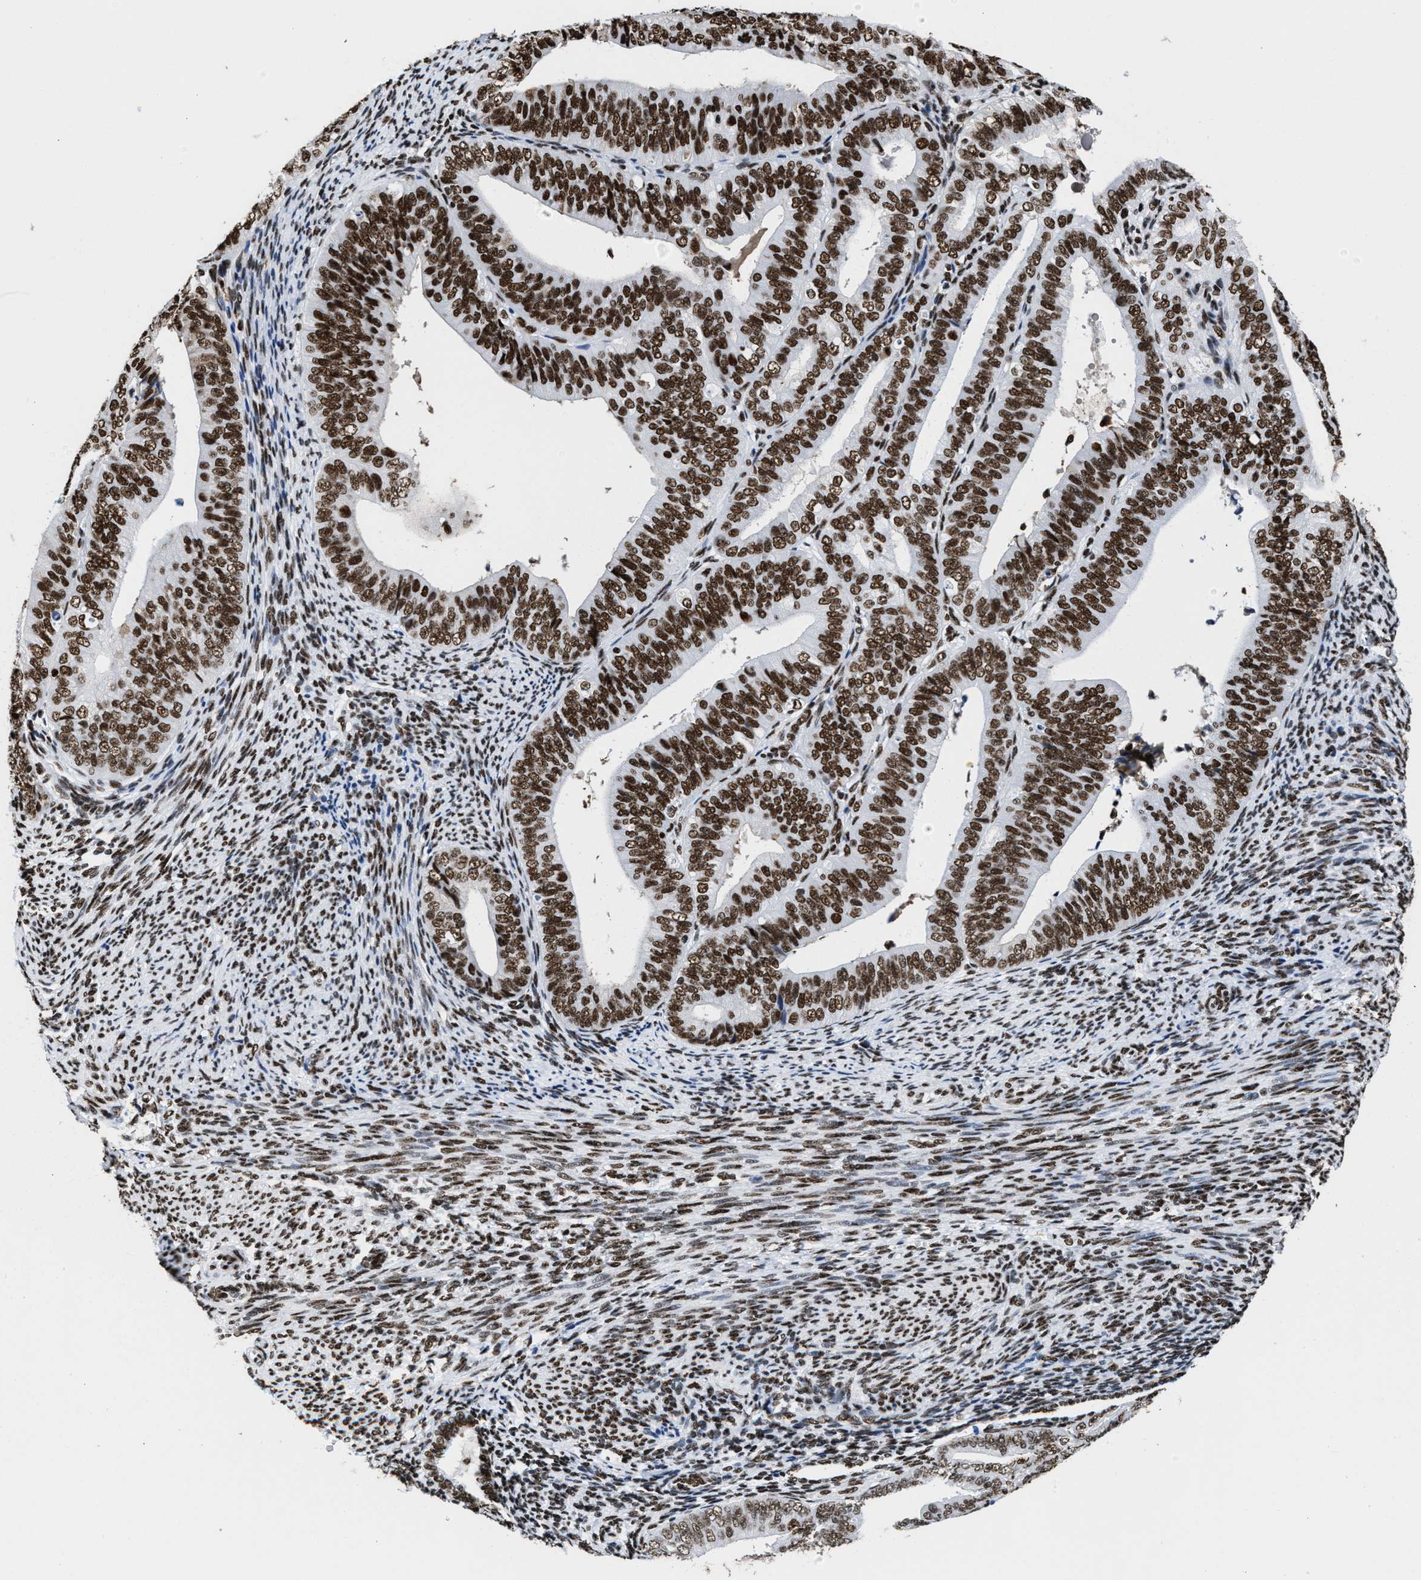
{"staining": {"intensity": "strong", "quantity": ">75%", "location": "nuclear"}, "tissue": "endometrial cancer", "cell_type": "Tumor cells", "image_type": "cancer", "snomed": [{"axis": "morphology", "description": "Adenocarcinoma, NOS"}, {"axis": "topography", "description": "Endometrium"}], "caption": "Endometrial adenocarcinoma stained for a protein (brown) reveals strong nuclear positive positivity in approximately >75% of tumor cells.", "gene": "SMARCC2", "patient": {"sex": "female", "age": 63}}